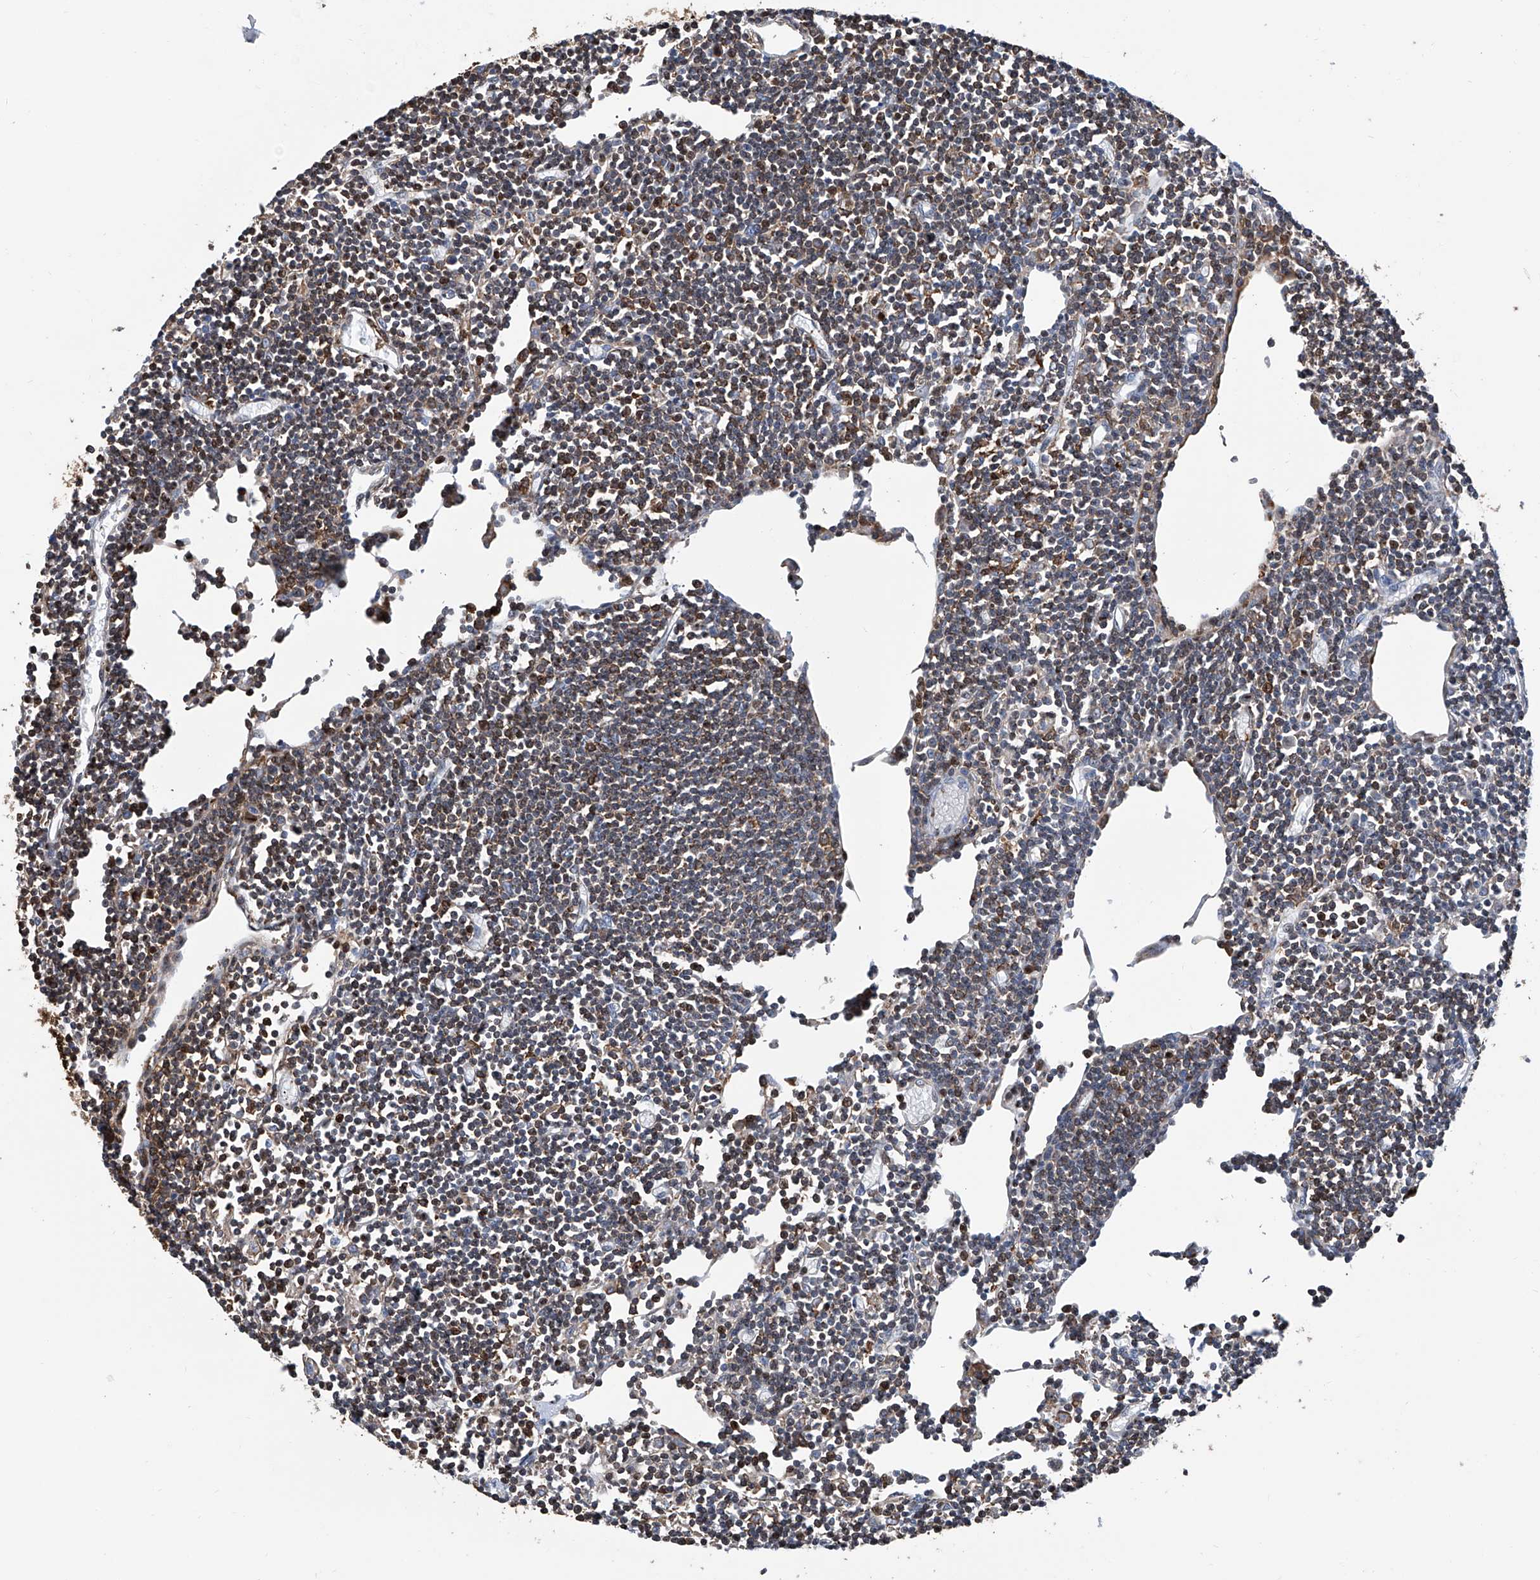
{"staining": {"intensity": "moderate", "quantity": ">75%", "location": "cytoplasmic/membranous"}, "tissue": "lymph node", "cell_type": "Germinal center cells", "image_type": "normal", "snomed": [{"axis": "morphology", "description": "Normal tissue, NOS"}, {"axis": "topography", "description": "Lymph node"}], "caption": "IHC micrograph of benign human lymph node stained for a protein (brown), which shows medium levels of moderate cytoplasmic/membranous staining in approximately >75% of germinal center cells.", "gene": "ZNF484", "patient": {"sex": "female", "age": 11}}